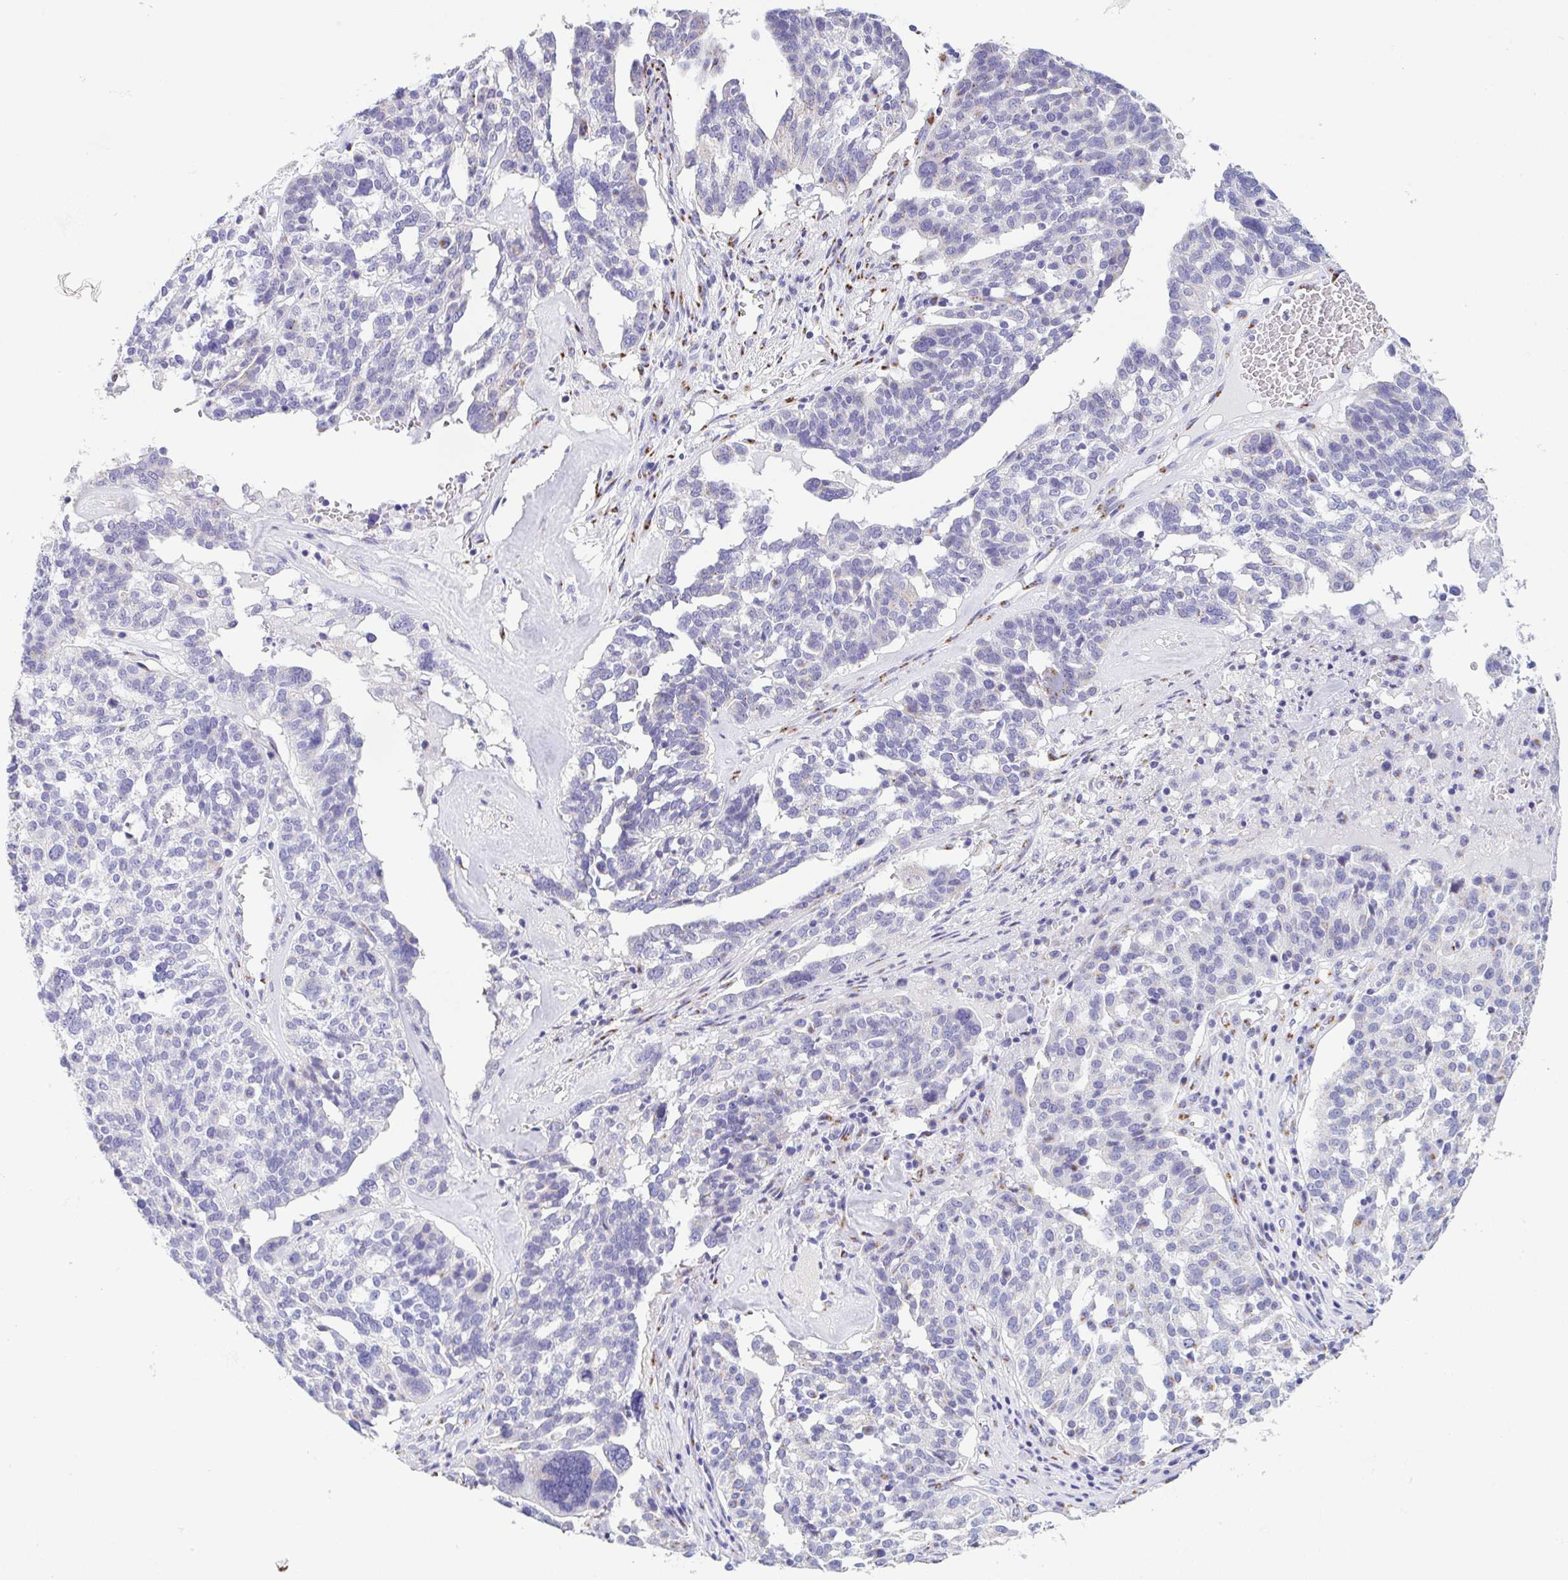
{"staining": {"intensity": "negative", "quantity": "none", "location": "none"}, "tissue": "ovarian cancer", "cell_type": "Tumor cells", "image_type": "cancer", "snomed": [{"axis": "morphology", "description": "Cystadenocarcinoma, serous, NOS"}, {"axis": "topography", "description": "Ovary"}], "caption": "DAB immunohistochemical staining of human serous cystadenocarcinoma (ovarian) shows no significant positivity in tumor cells.", "gene": "SULT1B1", "patient": {"sex": "female", "age": 59}}